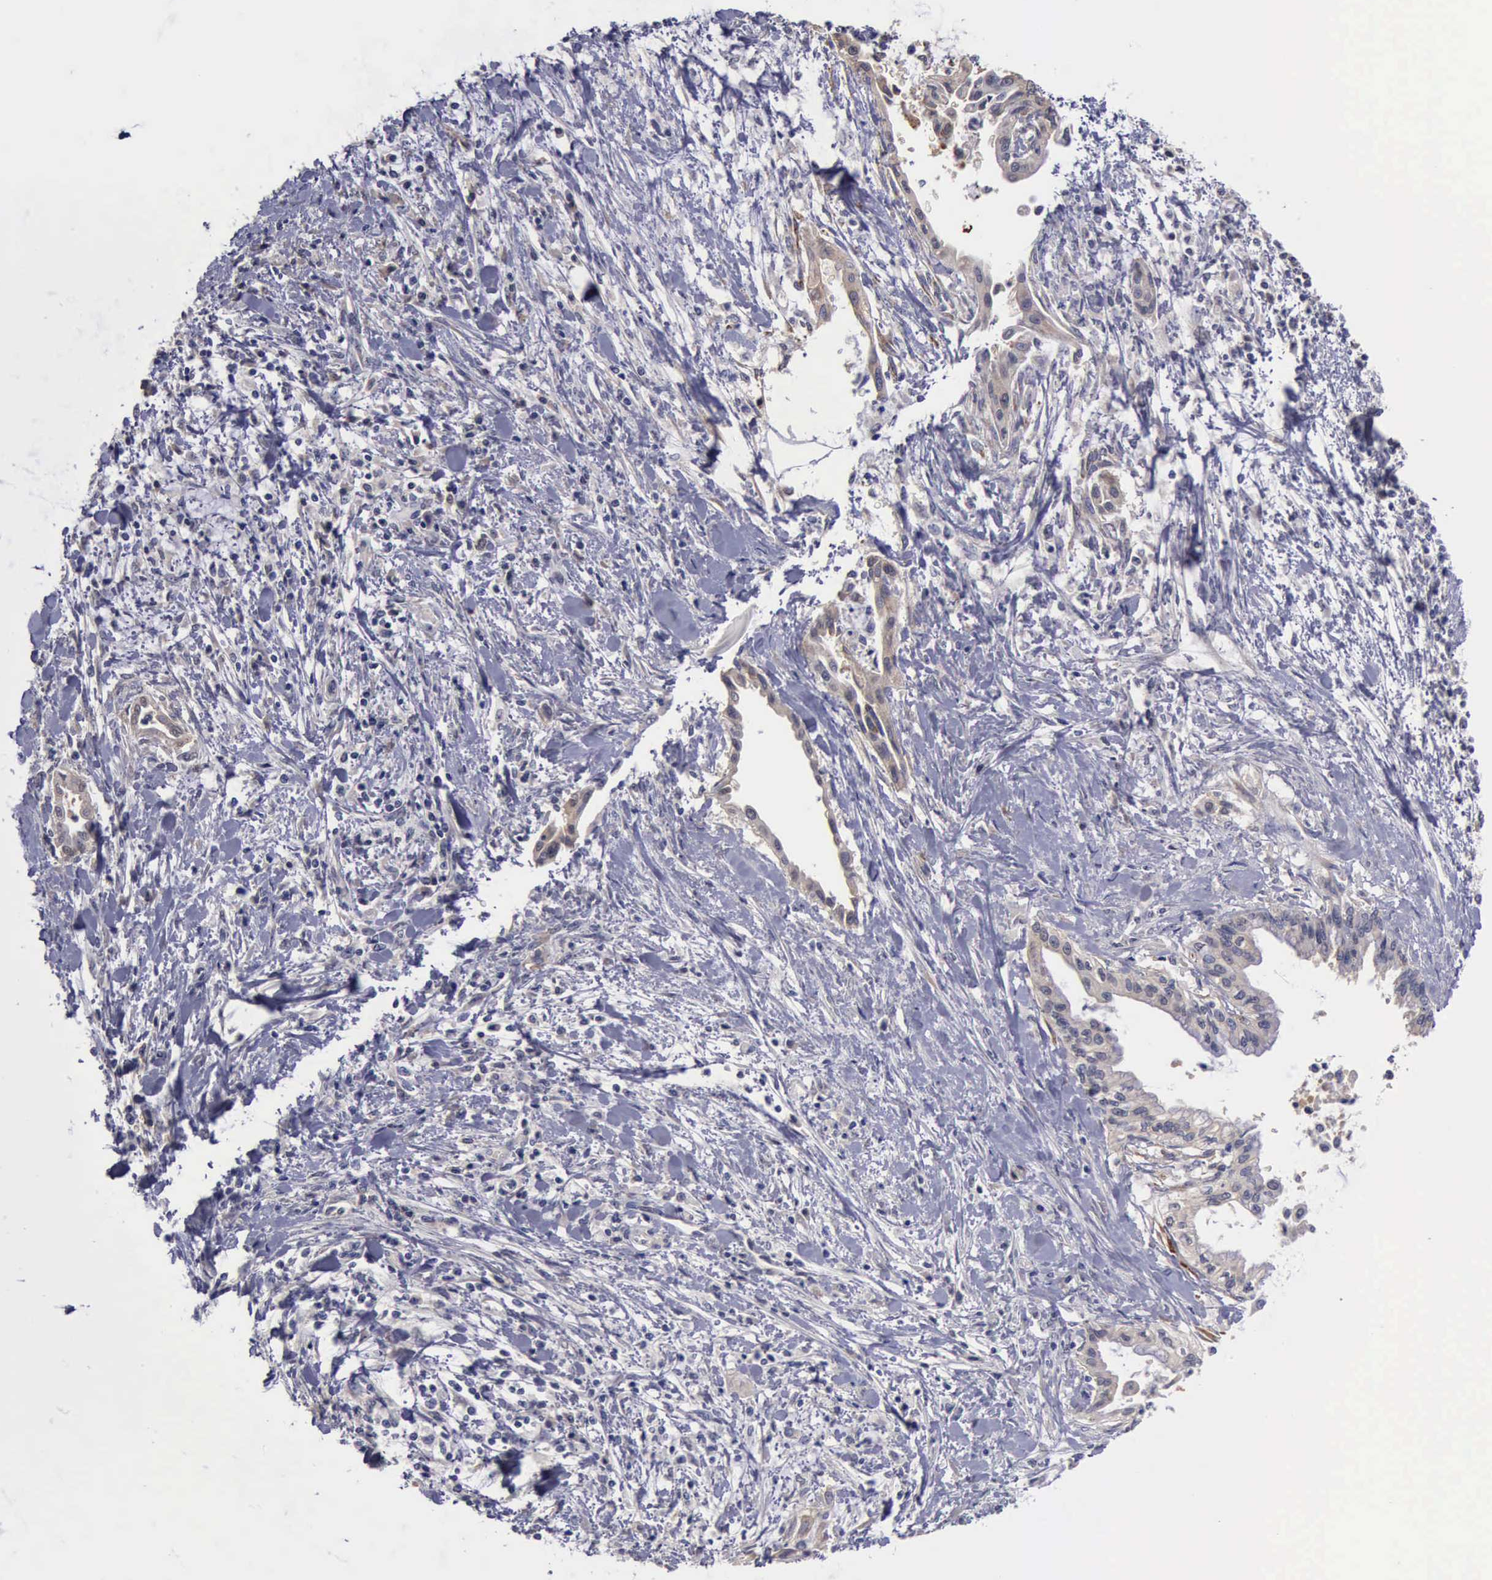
{"staining": {"intensity": "weak", "quantity": "25%-75%", "location": "cytoplasmic/membranous"}, "tissue": "pancreatic cancer", "cell_type": "Tumor cells", "image_type": "cancer", "snomed": [{"axis": "morphology", "description": "Adenocarcinoma, NOS"}, {"axis": "topography", "description": "Pancreas"}], "caption": "This photomicrograph exhibits IHC staining of human pancreatic cancer (adenocarcinoma), with low weak cytoplasmic/membranous staining in about 25%-75% of tumor cells.", "gene": "PHKA1", "patient": {"sex": "female", "age": 64}}